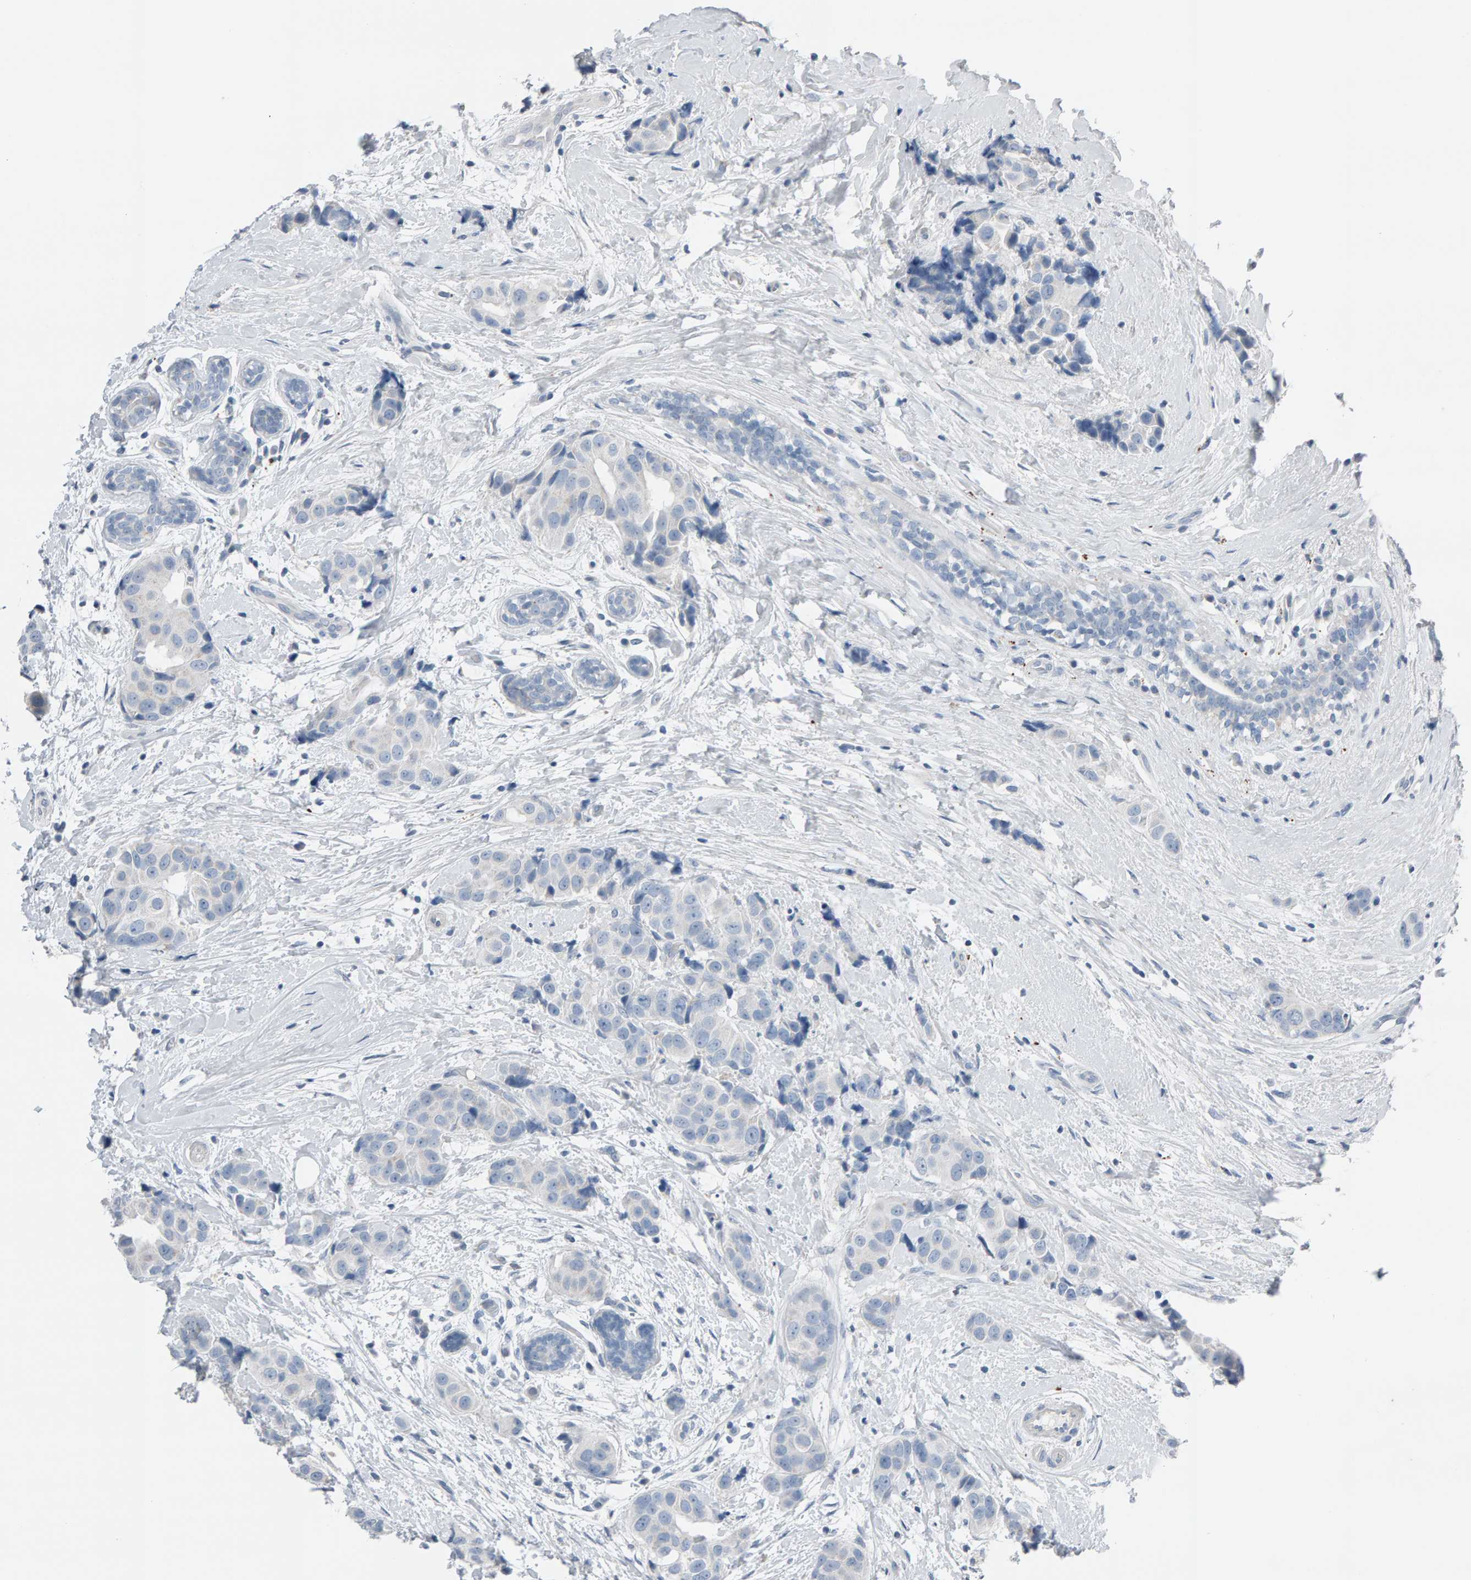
{"staining": {"intensity": "negative", "quantity": "none", "location": "none"}, "tissue": "breast cancer", "cell_type": "Tumor cells", "image_type": "cancer", "snomed": [{"axis": "morphology", "description": "Normal tissue, NOS"}, {"axis": "morphology", "description": "Duct carcinoma"}, {"axis": "topography", "description": "Breast"}], "caption": "Immunohistochemical staining of invasive ductal carcinoma (breast) shows no significant expression in tumor cells. Nuclei are stained in blue.", "gene": "IPPK", "patient": {"sex": "female", "age": 39}}